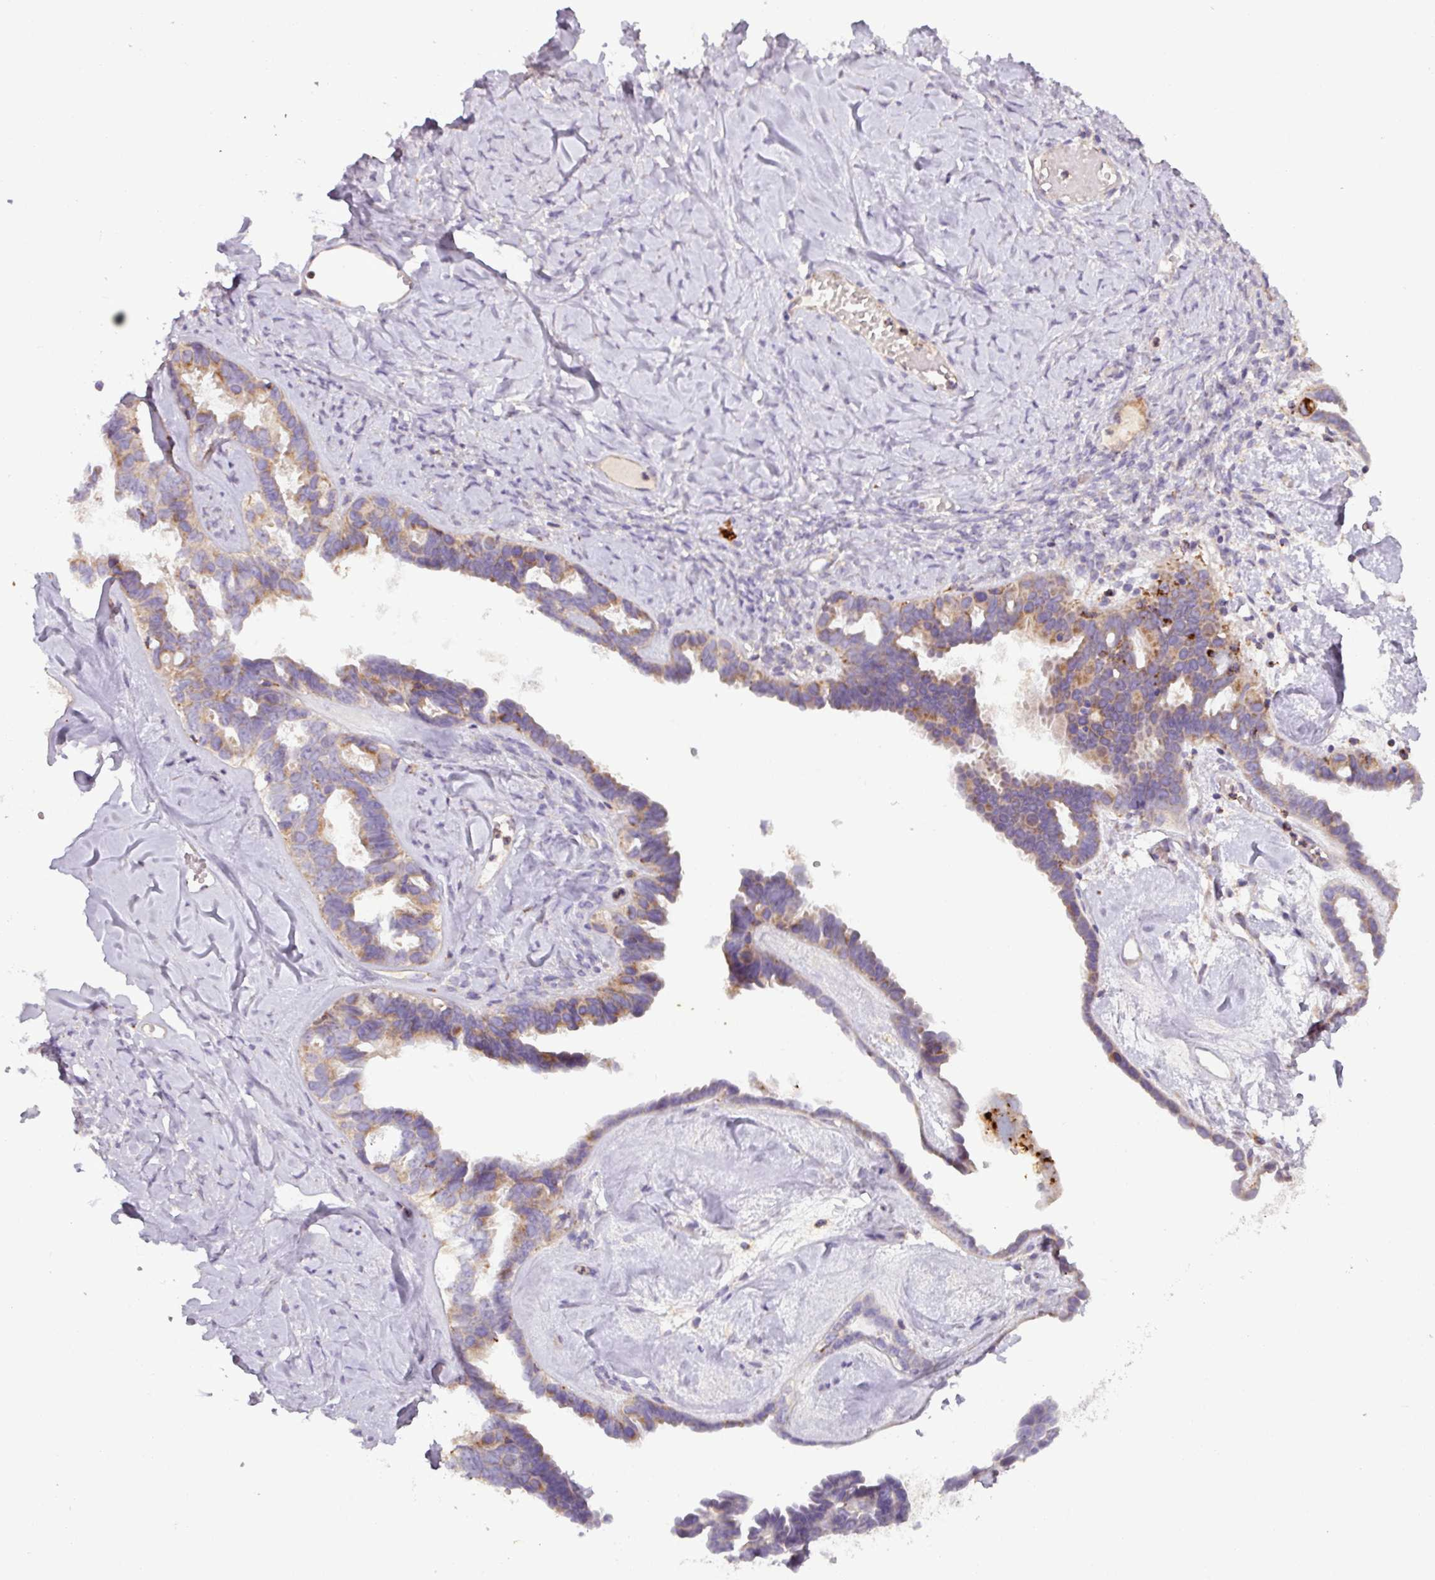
{"staining": {"intensity": "moderate", "quantity": ">75%", "location": "cytoplasmic/membranous"}, "tissue": "ovarian cancer", "cell_type": "Tumor cells", "image_type": "cancer", "snomed": [{"axis": "morphology", "description": "Cystadenocarcinoma, serous, NOS"}, {"axis": "topography", "description": "Ovary"}], "caption": "Protein expression analysis of ovarian serous cystadenocarcinoma displays moderate cytoplasmic/membranous expression in about >75% of tumor cells. The protein is shown in brown color, while the nuclei are stained blue.", "gene": "SQOR", "patient": {"sex": "female", "age": 69}}